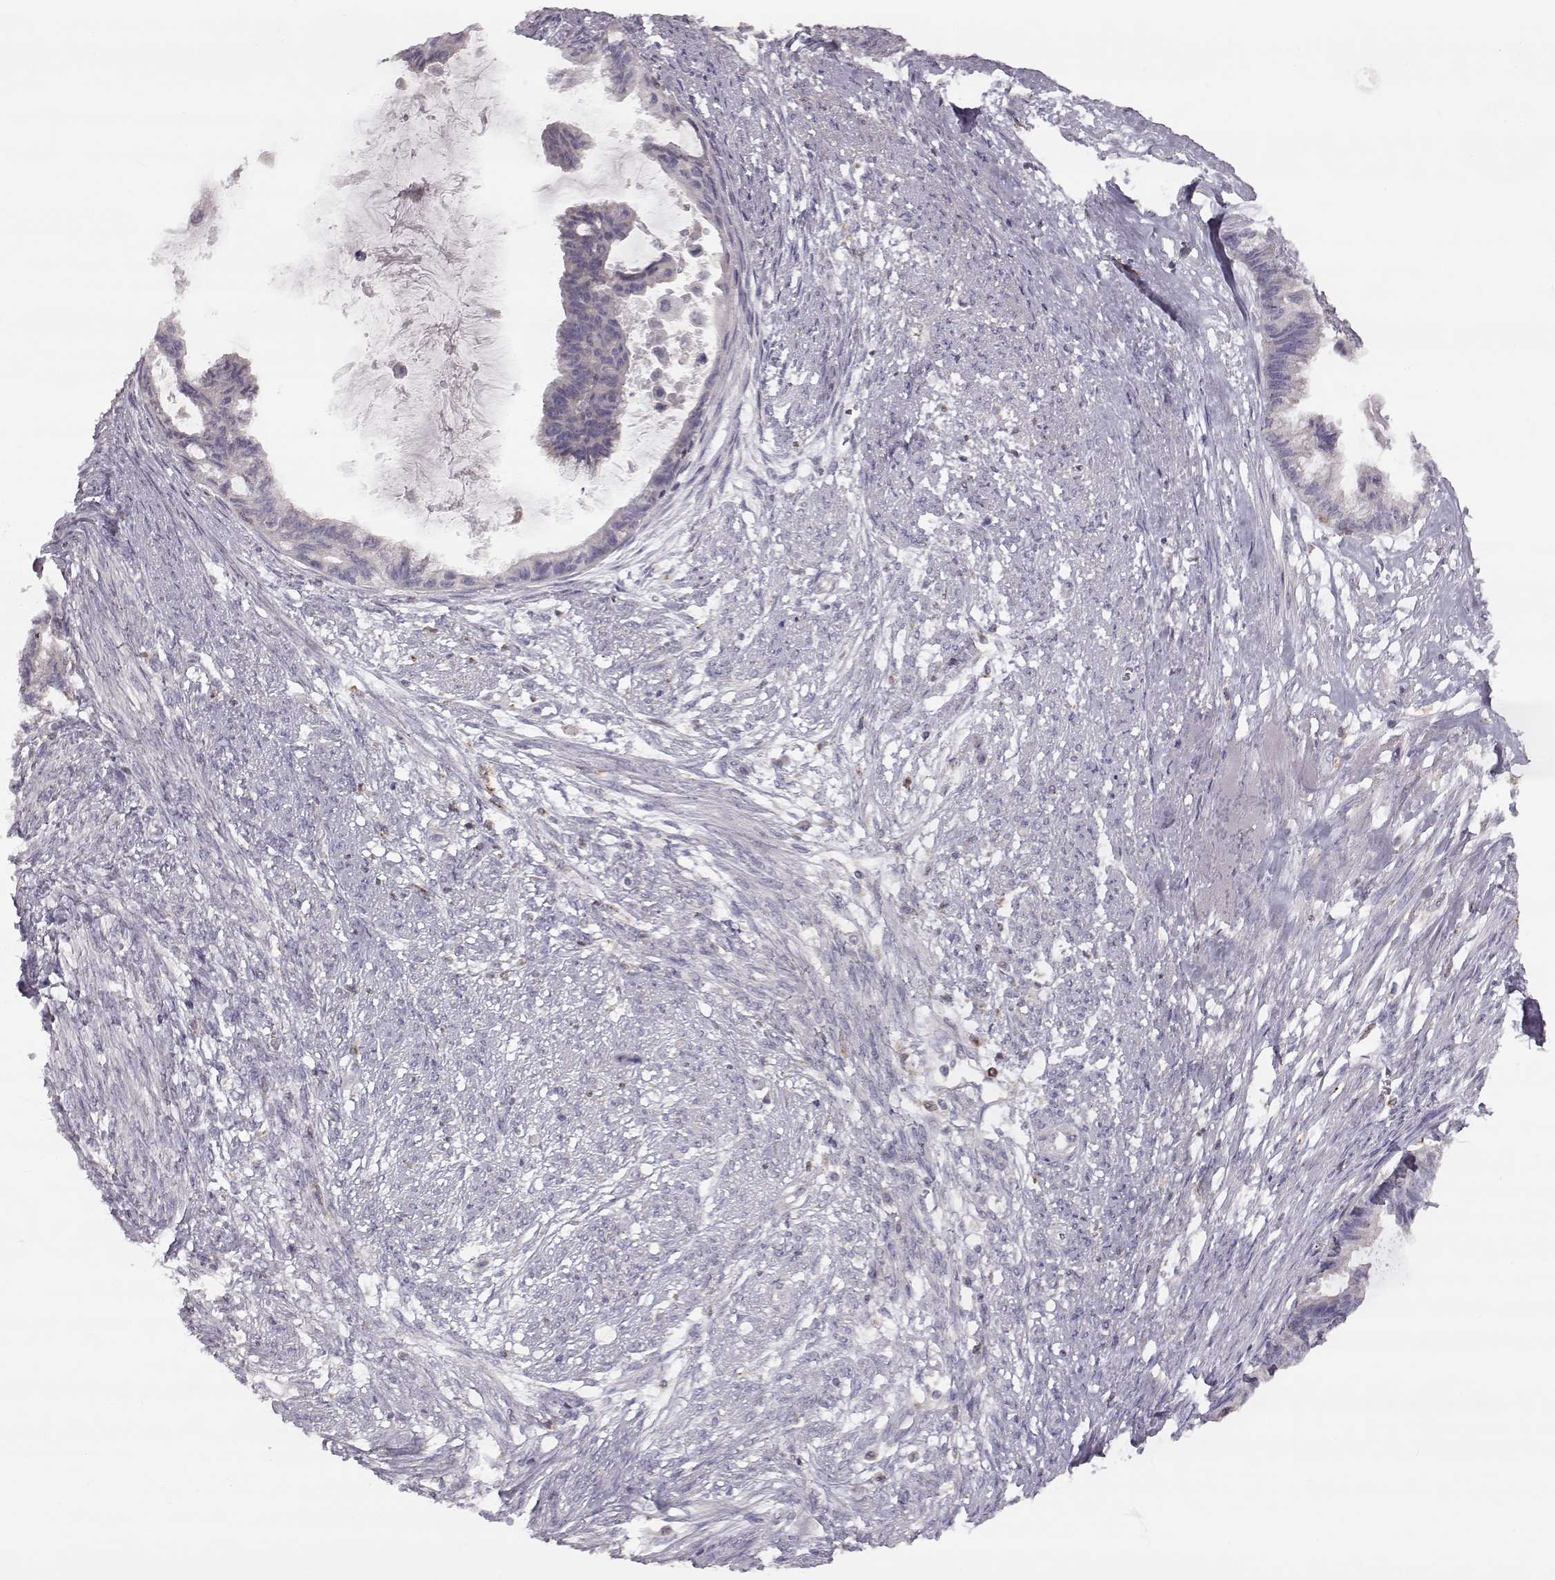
{"staining": {"intensity": "negative", "quantity": "none", "location": "none"}, "tissue": "endometrial cancer", "cell_type": "Tumor cells", "image_type": "cancer", "snomed": [{"axis": "morphology", "description": "Adenocarcinoma, NOS"}, {"axis": "topography", "description": "Endometrium"}], "caption": "Immunohistochemistry (IHC) of endometrial cancer shows no positivity in tumor cells.", "gene": "SPAG17", "patient": {"sex": "female", "age": 86}}